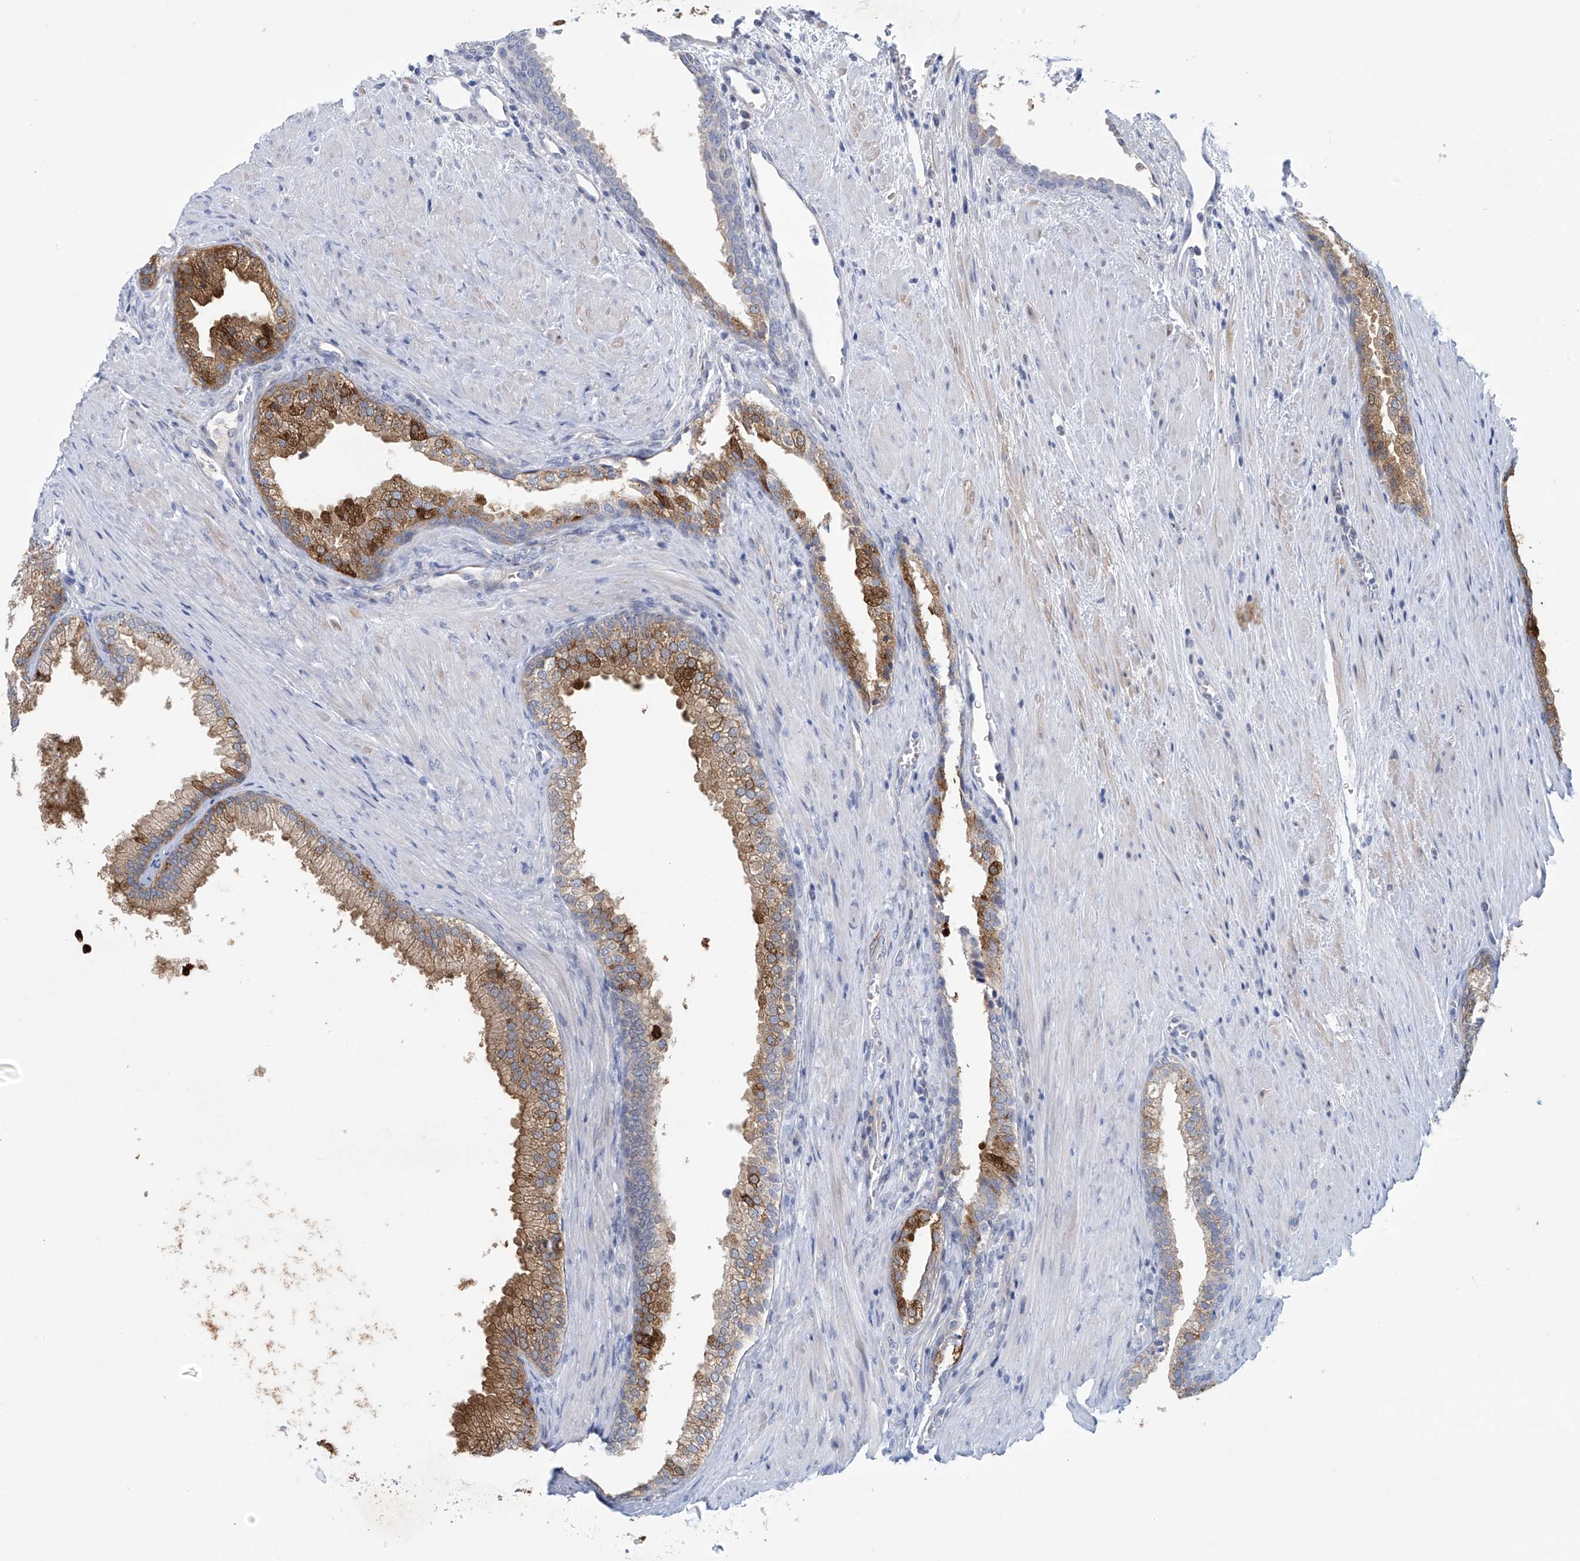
{"staining": {"intensity": "moderate", "quantity": "25%-75%", "location": "cytoplasmic/membranous"}, "tissue": "prostate", "cell_type": "Glandular cells", "image_type": "normal", "snomed": [{"axis": "morphology", "description": "Normal tissue, NOS"}, {"axis": "topography", "description": "Prostate"}], "caption": "Glandular cells show medium levels of moderate cytoplasmic/membranous expression in approximately 25%-75% of cells in unremarkable human prostate. The staining was performed using DAB (3,3'-diaminobenzidine) to visualize the protein expression in brown, while the nuclei were stained in blue with hematoxylin (Magnification: 20x).", "gene": "SLC35A5", "patient": {"sex": "male", "age": 76}}